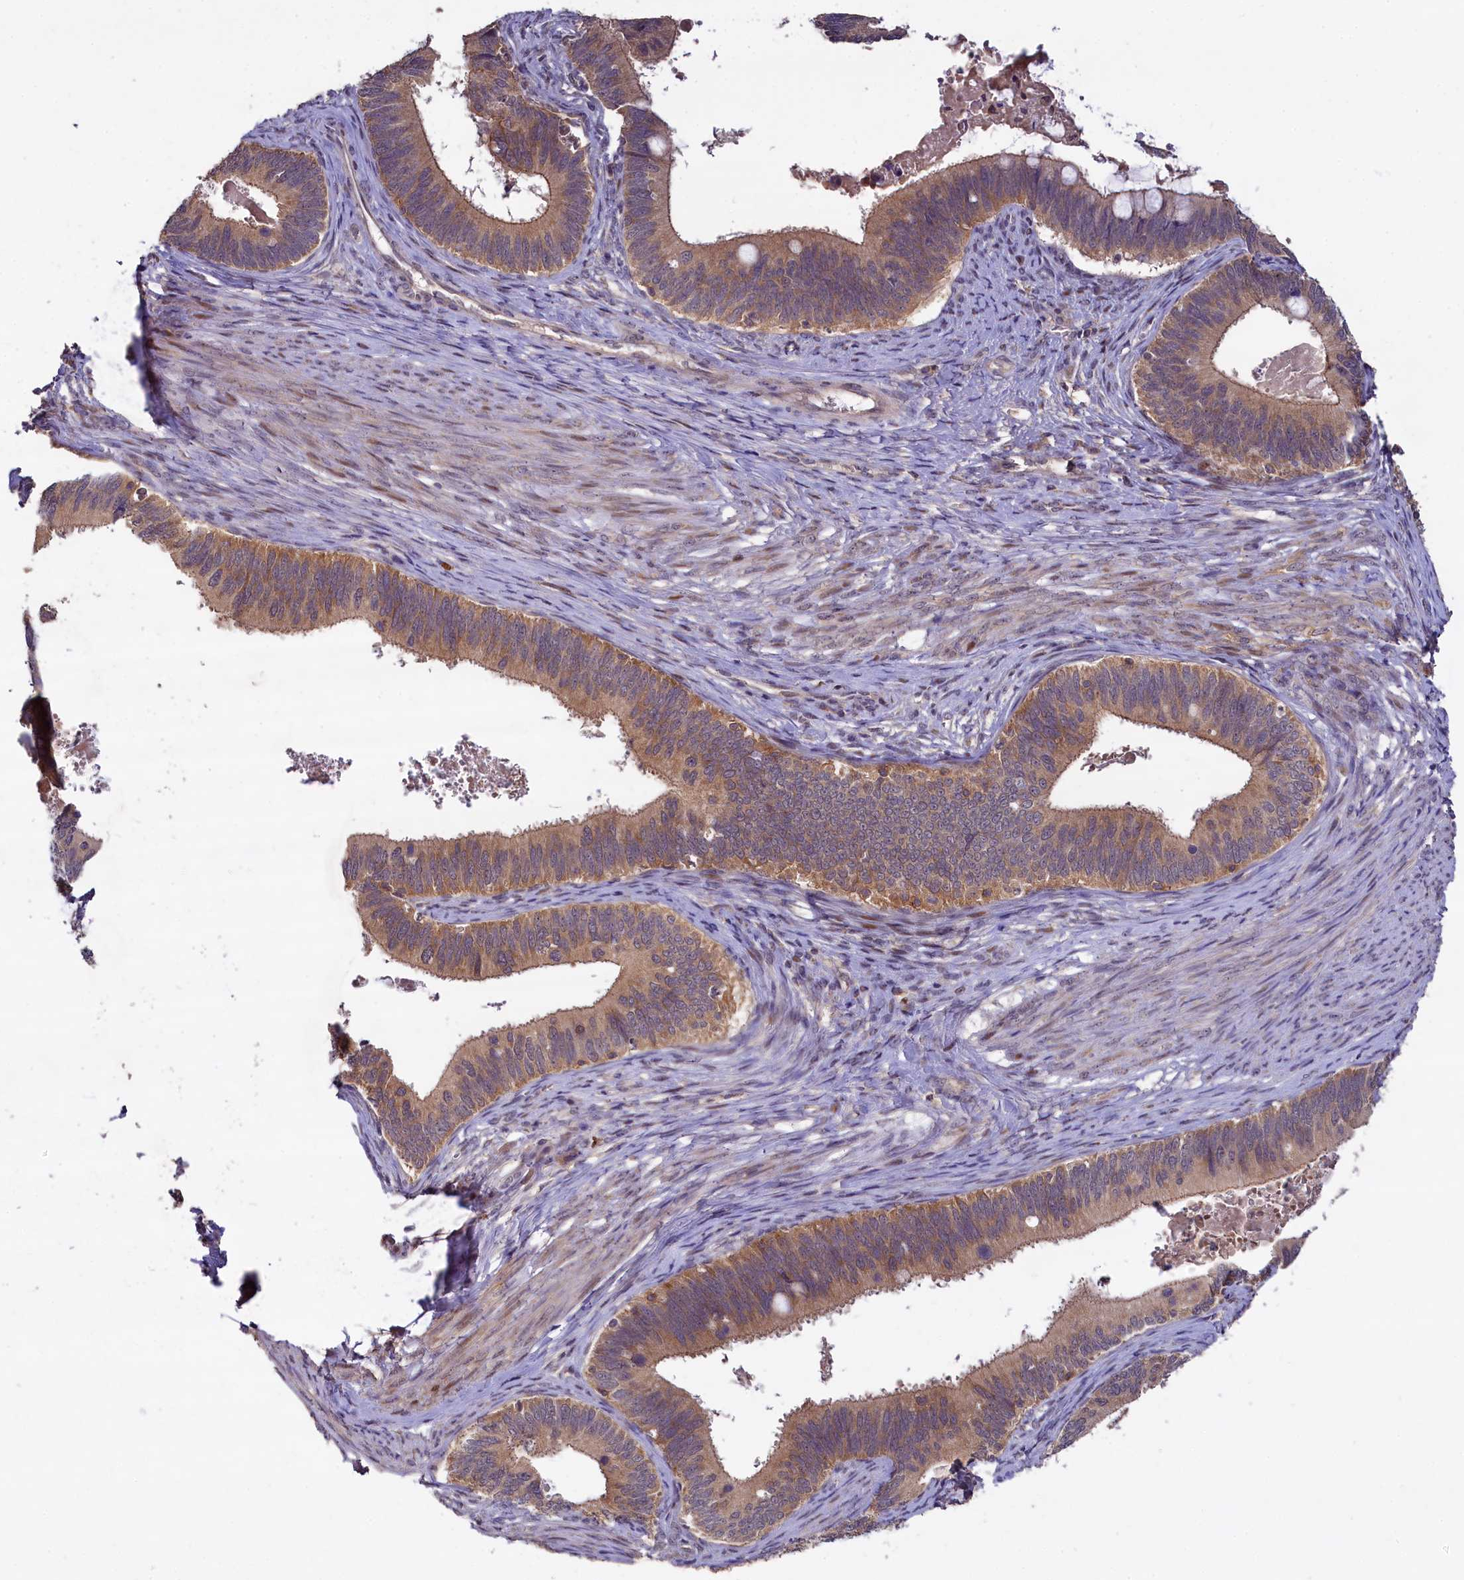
{"staining": {"intensity": "moderate", "quantity": ">75%", "location": "cytoplasmic/membranous"}, "tissue": "cervical cancer", "cell_type": "Tumor cells", "image_type": "cancer", "snomed": [{"axis": "morphology", "description": "Adenocarcinoma, NOS"}, {"axis": "topography", "description": "Cervix"}], "caption": "A medium amount of moderate cytoplasmic/membranous staining is appreciated in approximately >75% of tumor cells in adenocarcinoma (cervical) tissue. The protein of interest is stained brown, and the nuclei are stained in blue (DAB (3,3'-diaminobenzidine) IHC with brightfield microscopy, high magnification).", "gene": "TMEM39A", "patient": {"sex": "female", "age": 42}}